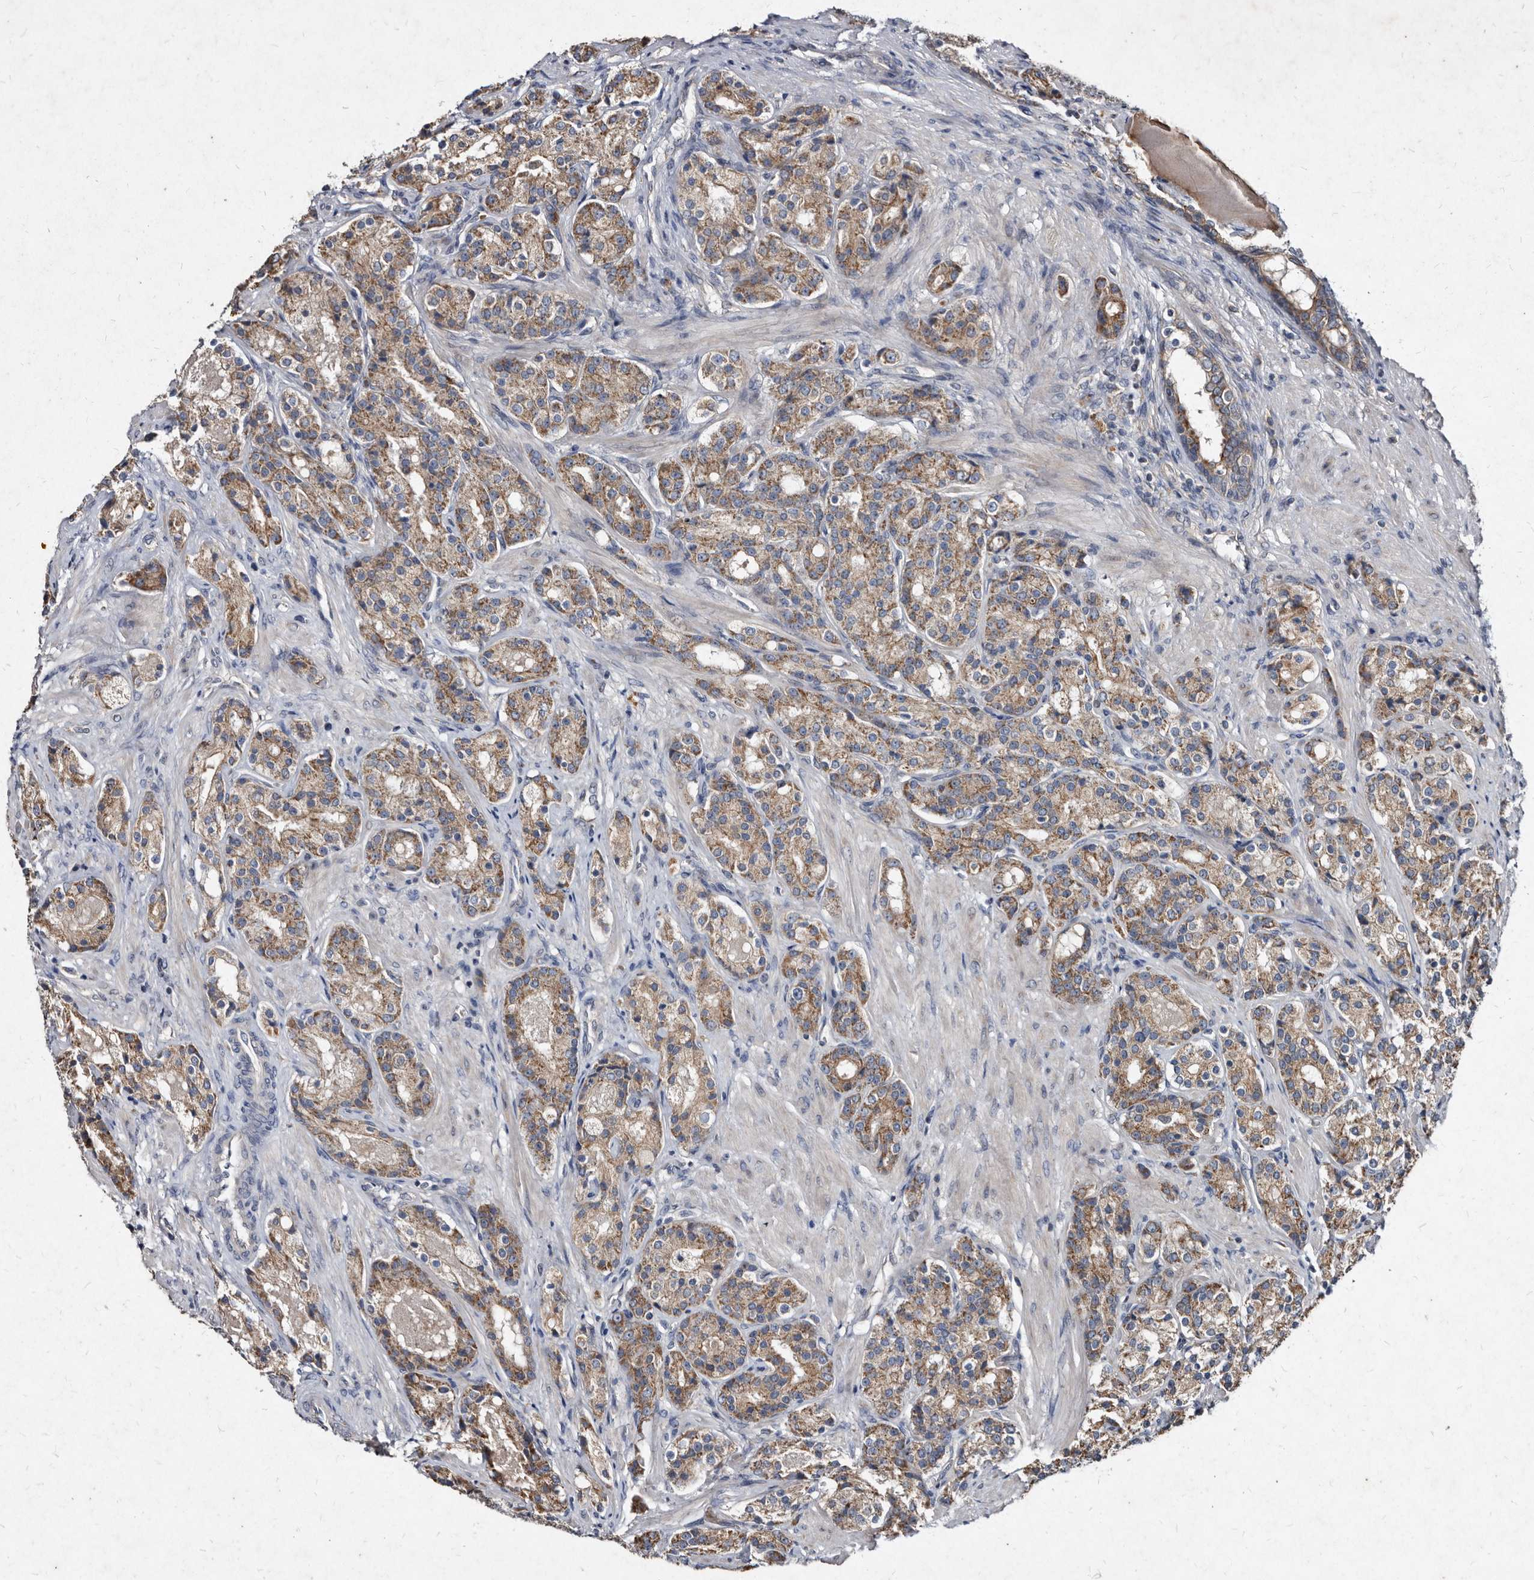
{"staining": {"intensity": "moderate", "quantity": ">75%", "location": "cytoplasmic/membranous"}, "tissue": "prostate cancer", "cell_type": "Tumor cells", "image_type": "cancer", "snomed": [{"axis": "morphology", "description": "Adenocarcinoma, High grade"}, {"axis": "topography", "description": "Prostate"}], "caption": "Immunohistochemical staining of human prostate high-grade adenocarcinoma reveals moderate cytoplasmic/membranous protein expression in about >75% of tumor cells.", "gene": "YPEL3", "patient": {"sex": "male", "age": 60}}